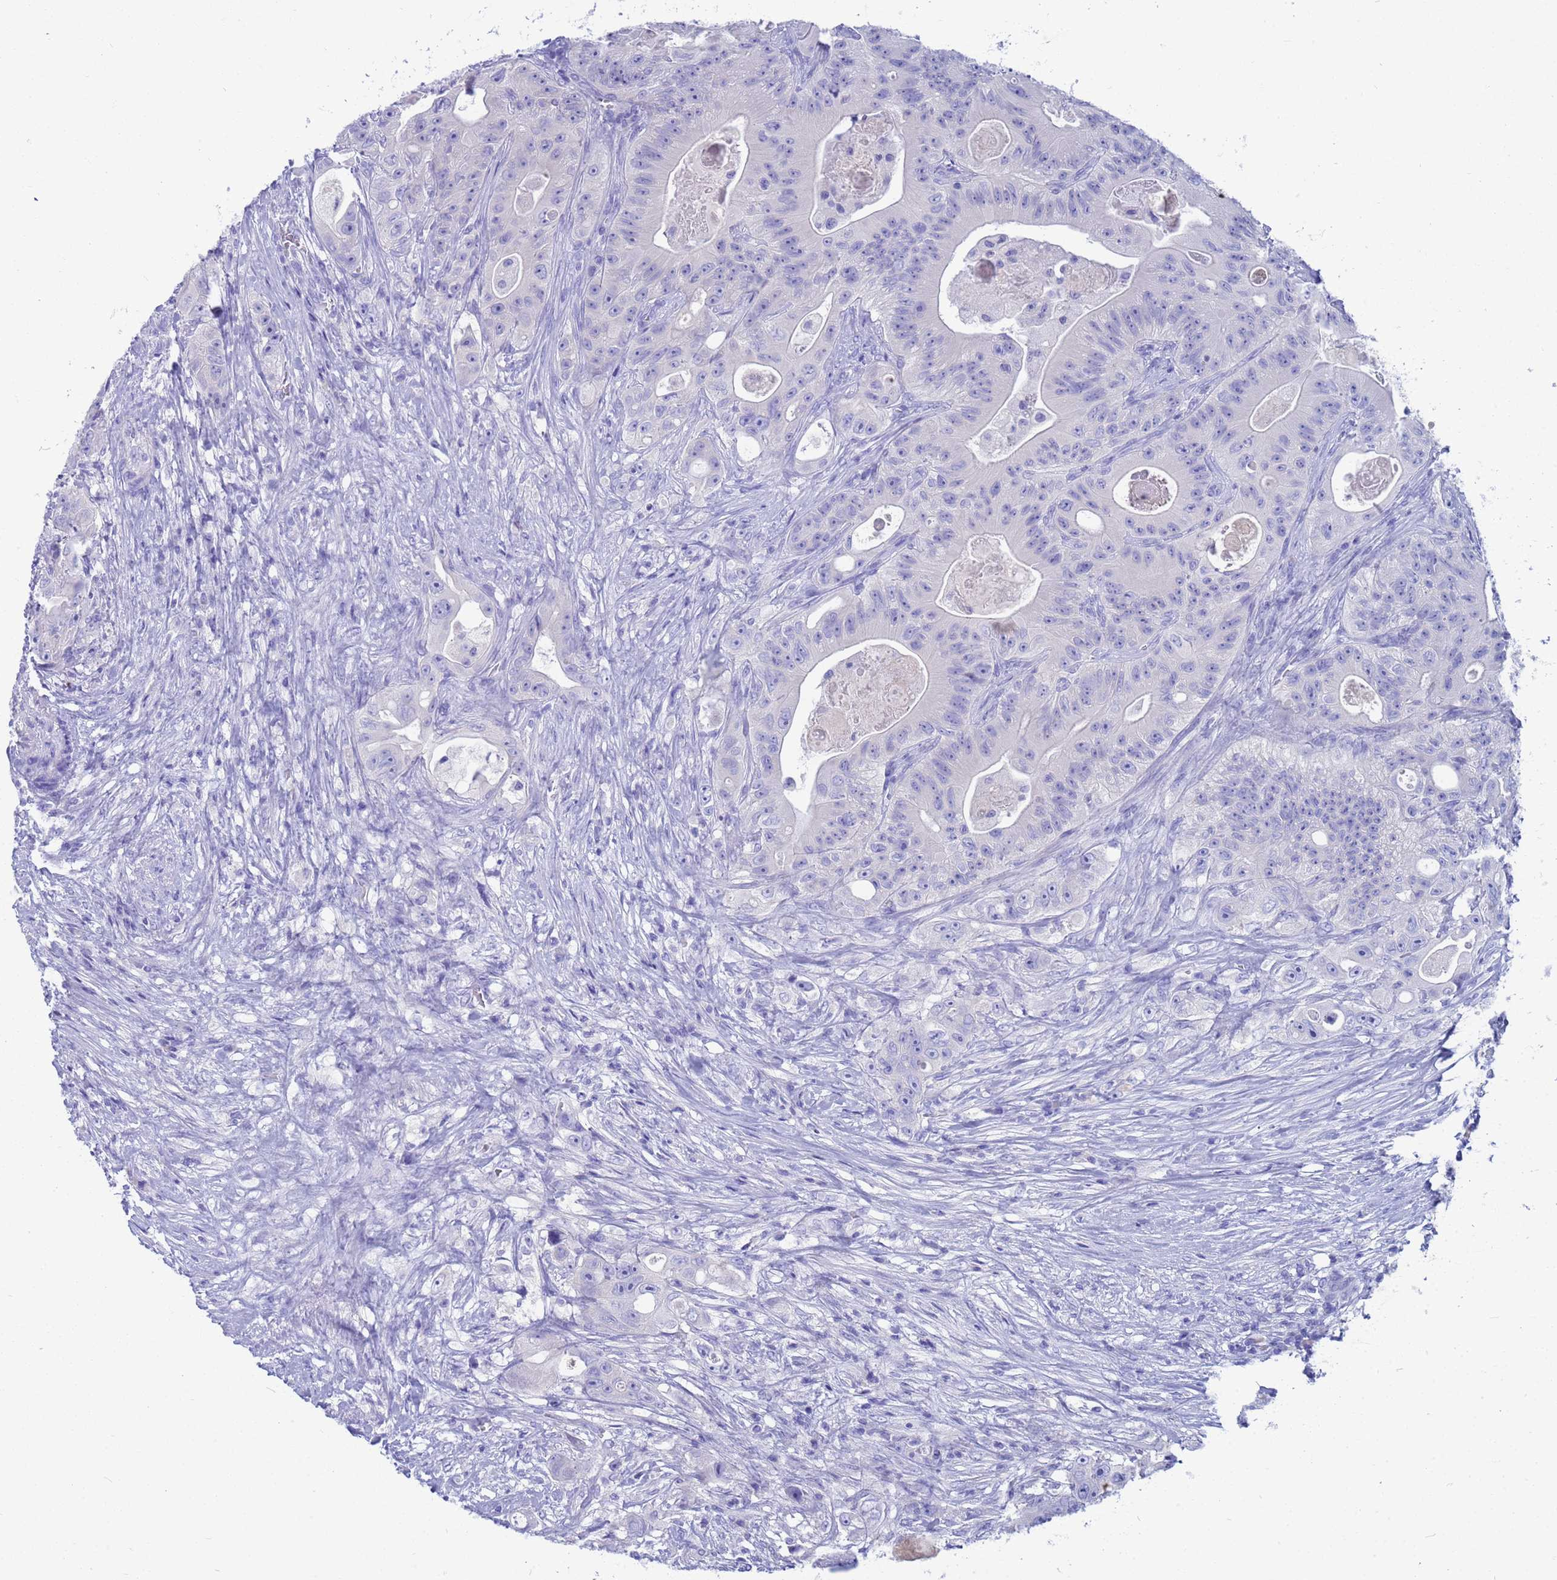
{"staining": {"intensity": "negative", "quantity": "none", "location": "none"}, "tissue": "colorectal cancer", "cell_type": "Tumor cells", "image_type": "cancer", "snomed": [{"axis": "morphology", "description": "Adenocarcinoma, NOS"}, {"axis": "topography", "description": "Colon"}], "caption": "A histopathology image of human colorectal cancer (adenocarcinoma) is negative for staining in tumor cells.", "gene": "SYCN", "patient": {"sex": "female", "age": 46}}